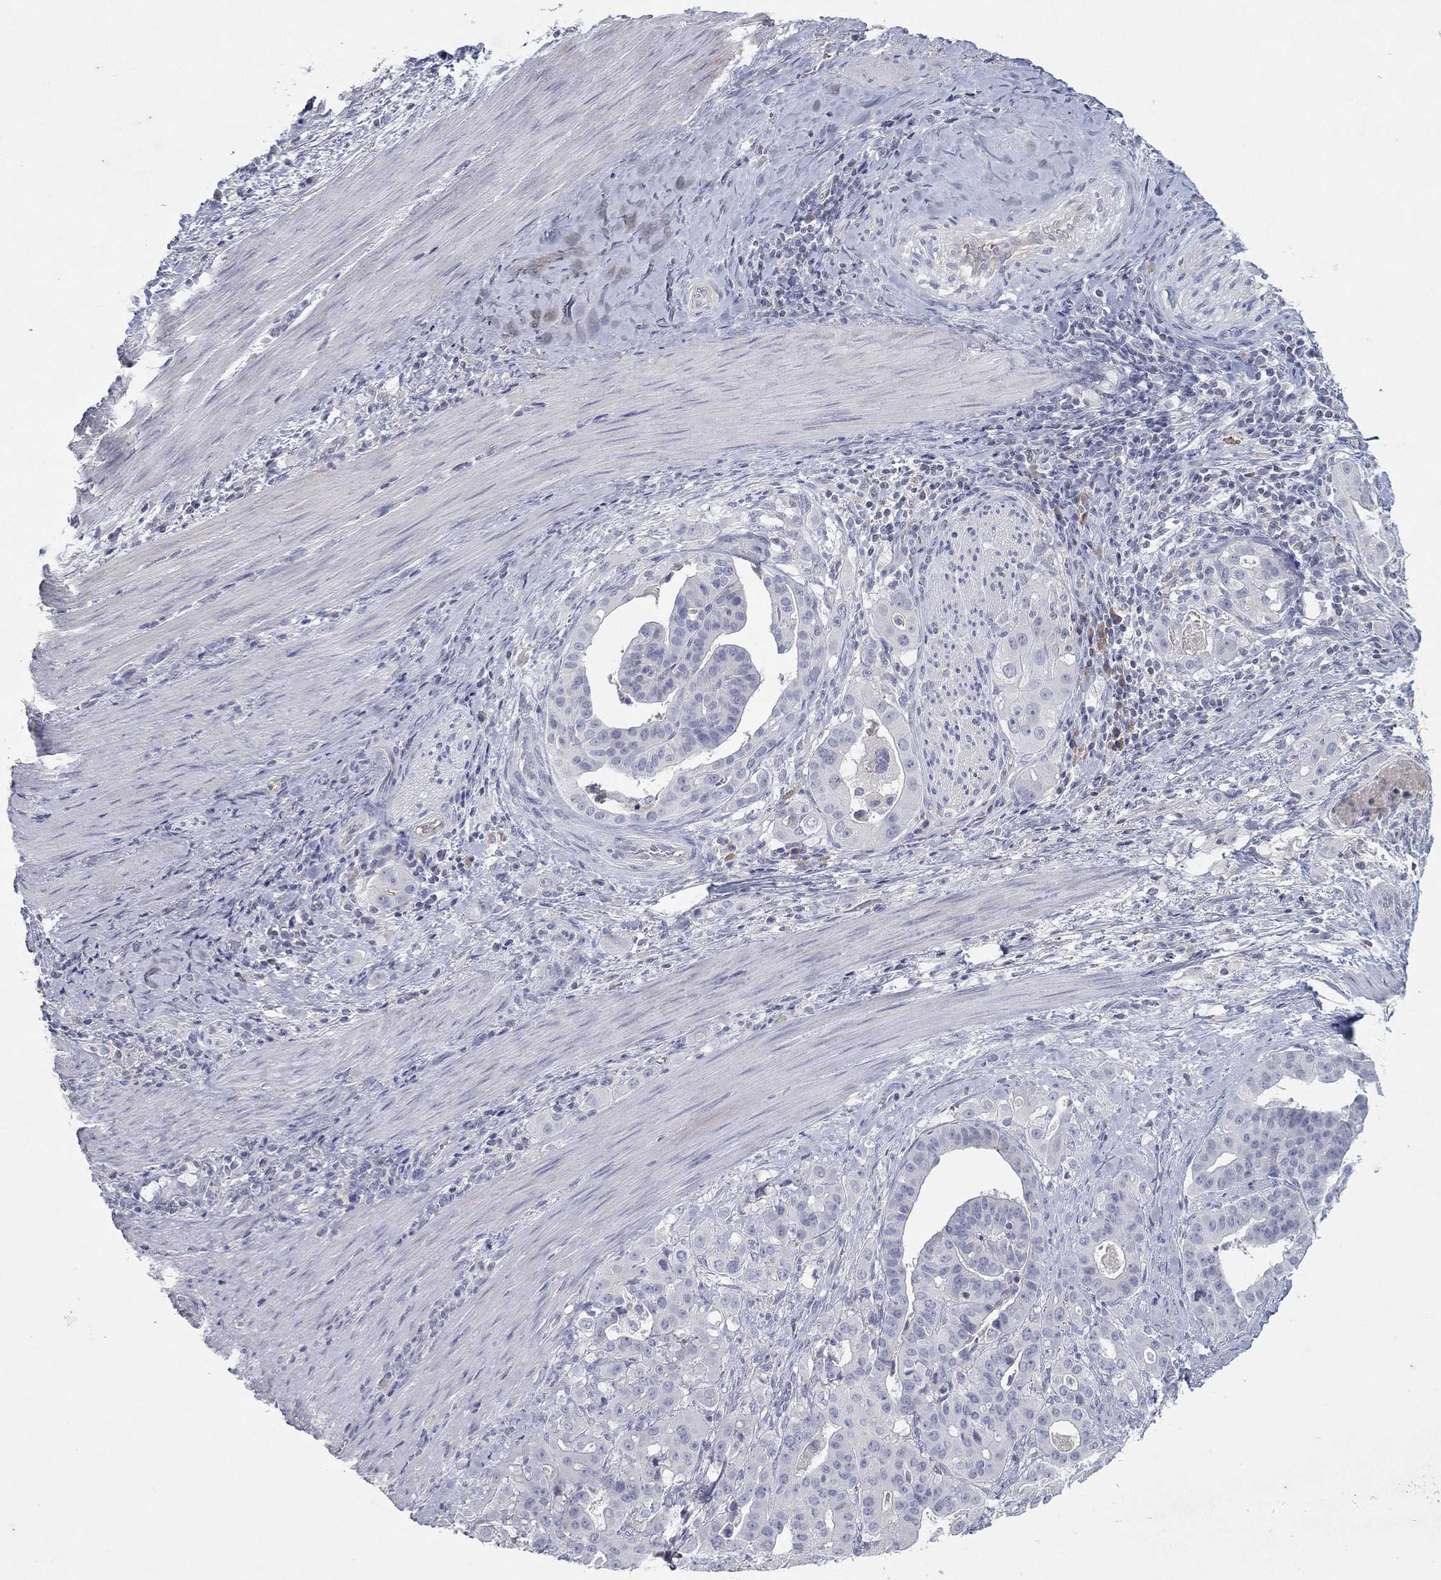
{"staining": {"intensity": "negative", "quantity": "none", "location": "none"}, "tissue": "stomach cancer", "cell_type": "Tumor cells", "image_type": "cancer", "snomed": [{"axis": "morphology", "description": "Adenocarcinoma, NOS"}, {"axis": "topography", "description": "Stomach"}], "caption": "This micrograph is of adenocarcinoma (stomach) stained with immunohistochemistry (IHC) to label a protein in brown with the nuclei are counter-stained blue. There is no staining in tumor cells. Nuclei are stained in blue.", "gene": "CPT1B", "patient": {"sex": "male", "age": 48}}